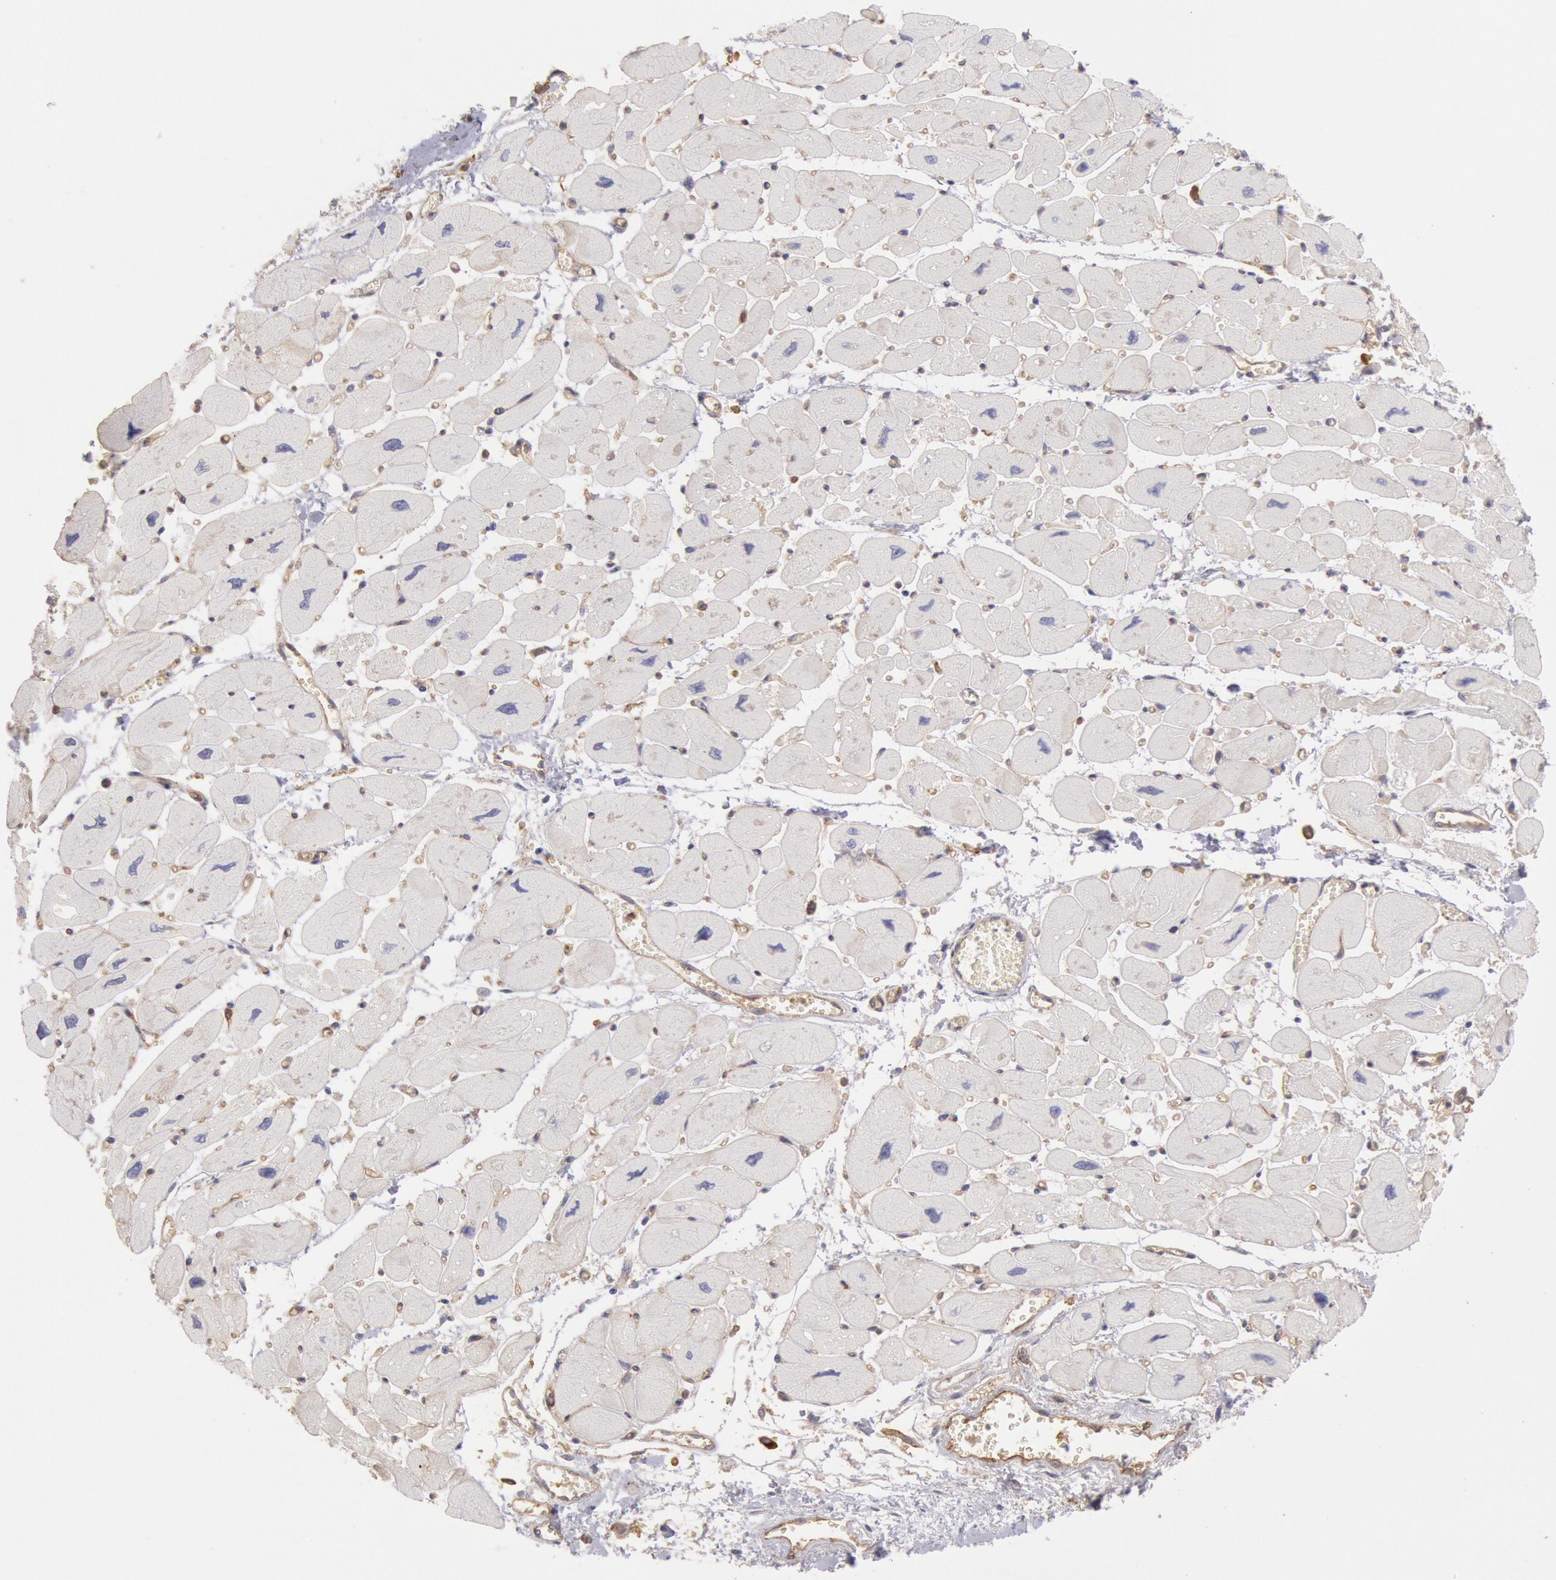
{"staining": {"intensity": "weak", "quantity": "<25%", "location": "cytoplasmic/membranous"}, "tissue": "heart muscle", "cell_type": "Cardiomyocytes", "image_type": "normal", "snomed": [{"axis": "morphology", "description": "Normal tissue, NOS"}, {"axis": "topography", "description": "Heart"}], "caption": "A high-resolution histopathology image shows IHC staining of normal heart muscle, which reveals no significant positivity in cardiomyocytes.", "gene": "SNAP23", "patient": {"sex": "female", "age": 54}}